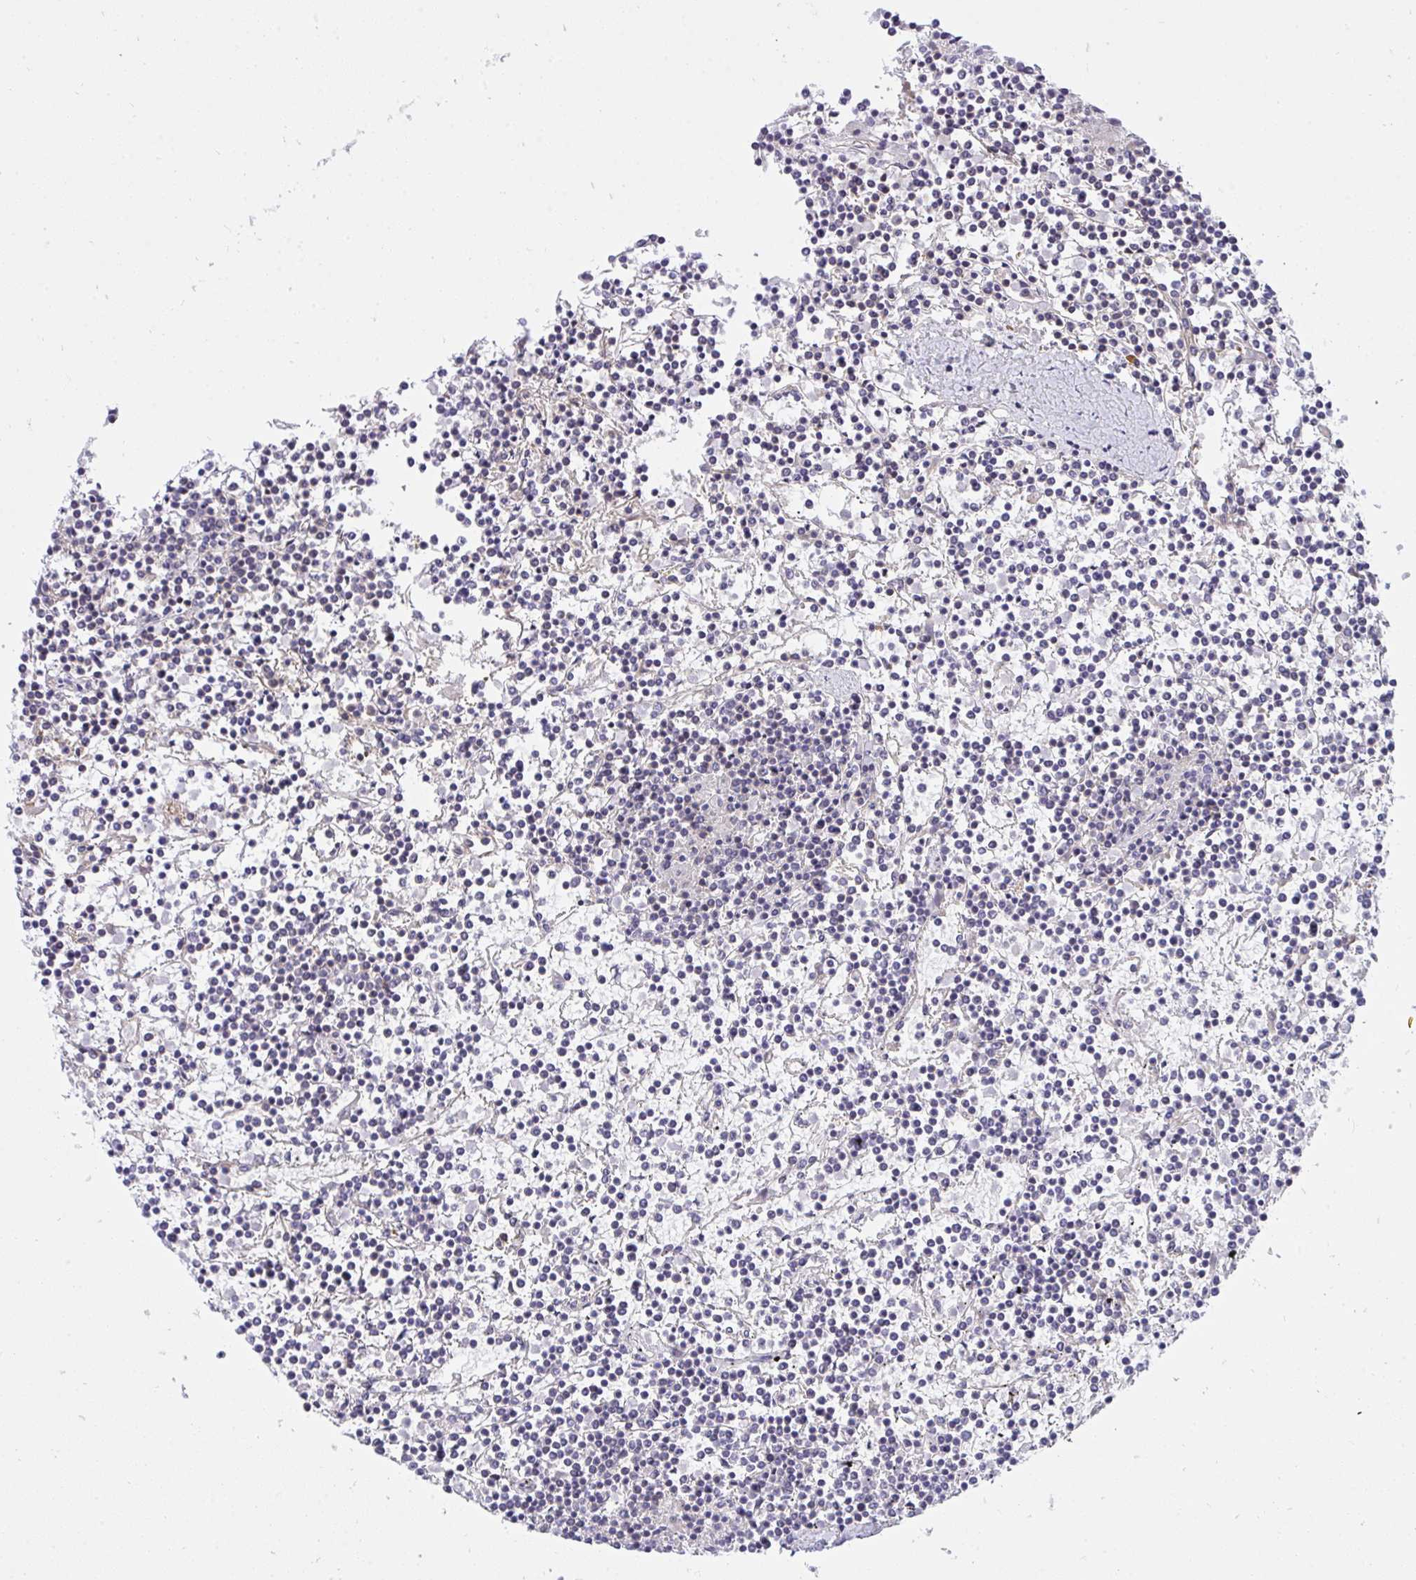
{"staining": {"intensity": "negative", "quantity": "none", "location": "none"}, "tissue": "lymphoma", "cell_type": "Tumor cells", "image_type": "cancer", "snomed": [{"axis": "morphology", "description": "Malignant lymphoma, non-Hodgkin's type, Low grade"}, {"axis": "topography", "description": "Spleen"}], "caption": "There is no significant staining in tumor cells of malignant lymphoma, non-Hodgkin's type (low-grade).", "gene": "C19orf54", "patient": {"sex": "female", "age": 19}}